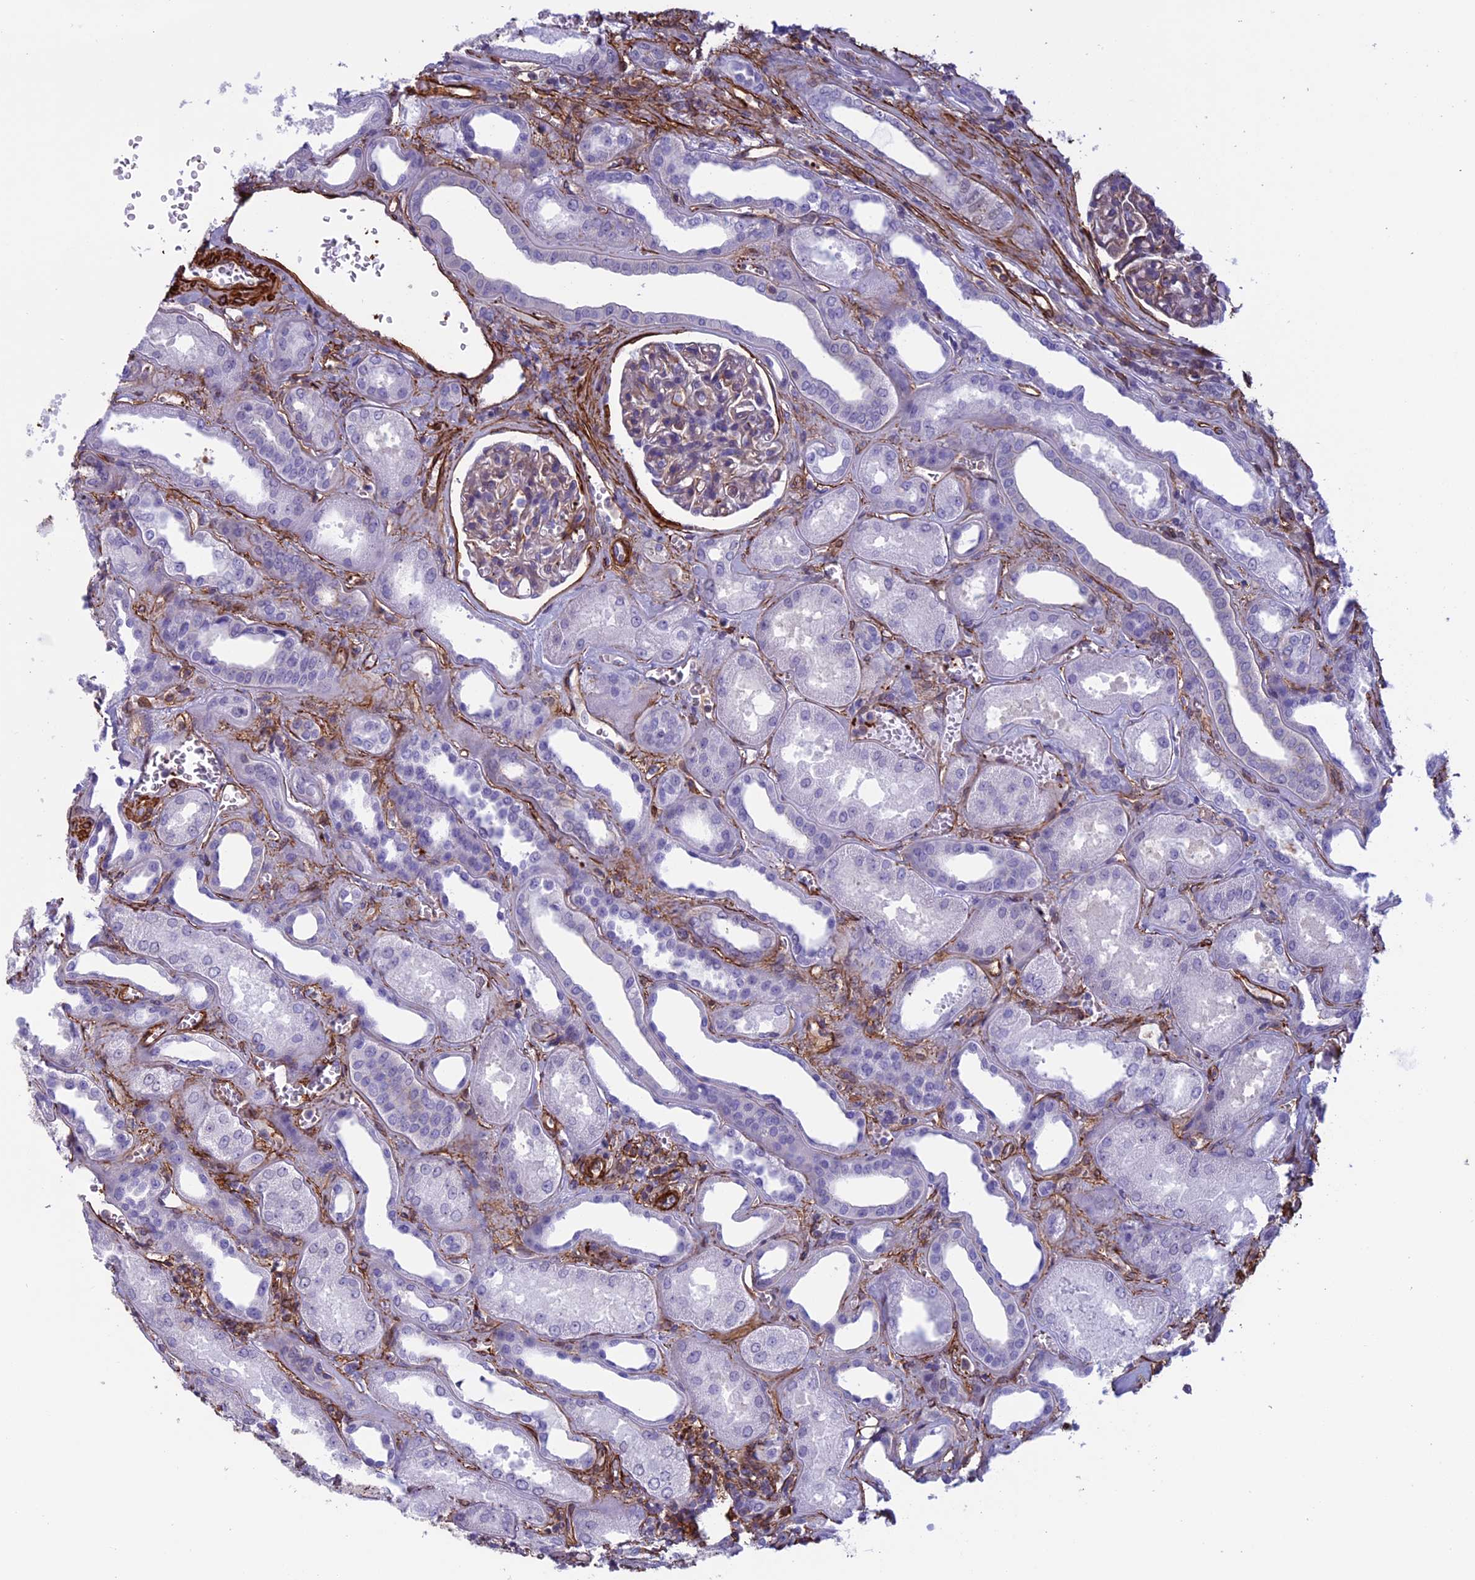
{"staining": {"intensity": "weak", "quantity": "25%-75%", "location": "cytoplasmic/membranous"}, "tissue": "kidney", "cell_type": "Cells in glomeruli", "image_type": "normal", "snomed": [{"axis": "morphology", "description": "Normal tissue, NOS"}, {"axis": "morphology", "description": "Adenocarcinoma, NOS"}, {"axis": "topography", "description": "Kidney"}], "caption": "IHC image of benign kidney stained for a protein (brown), which exhibits low levels of weak cytoplasmic/membranous expression in about 25%-75% of cells in glomeruli.", "gene": "ANGPTL2", "patient": {"sex": "female", "age": 68}}